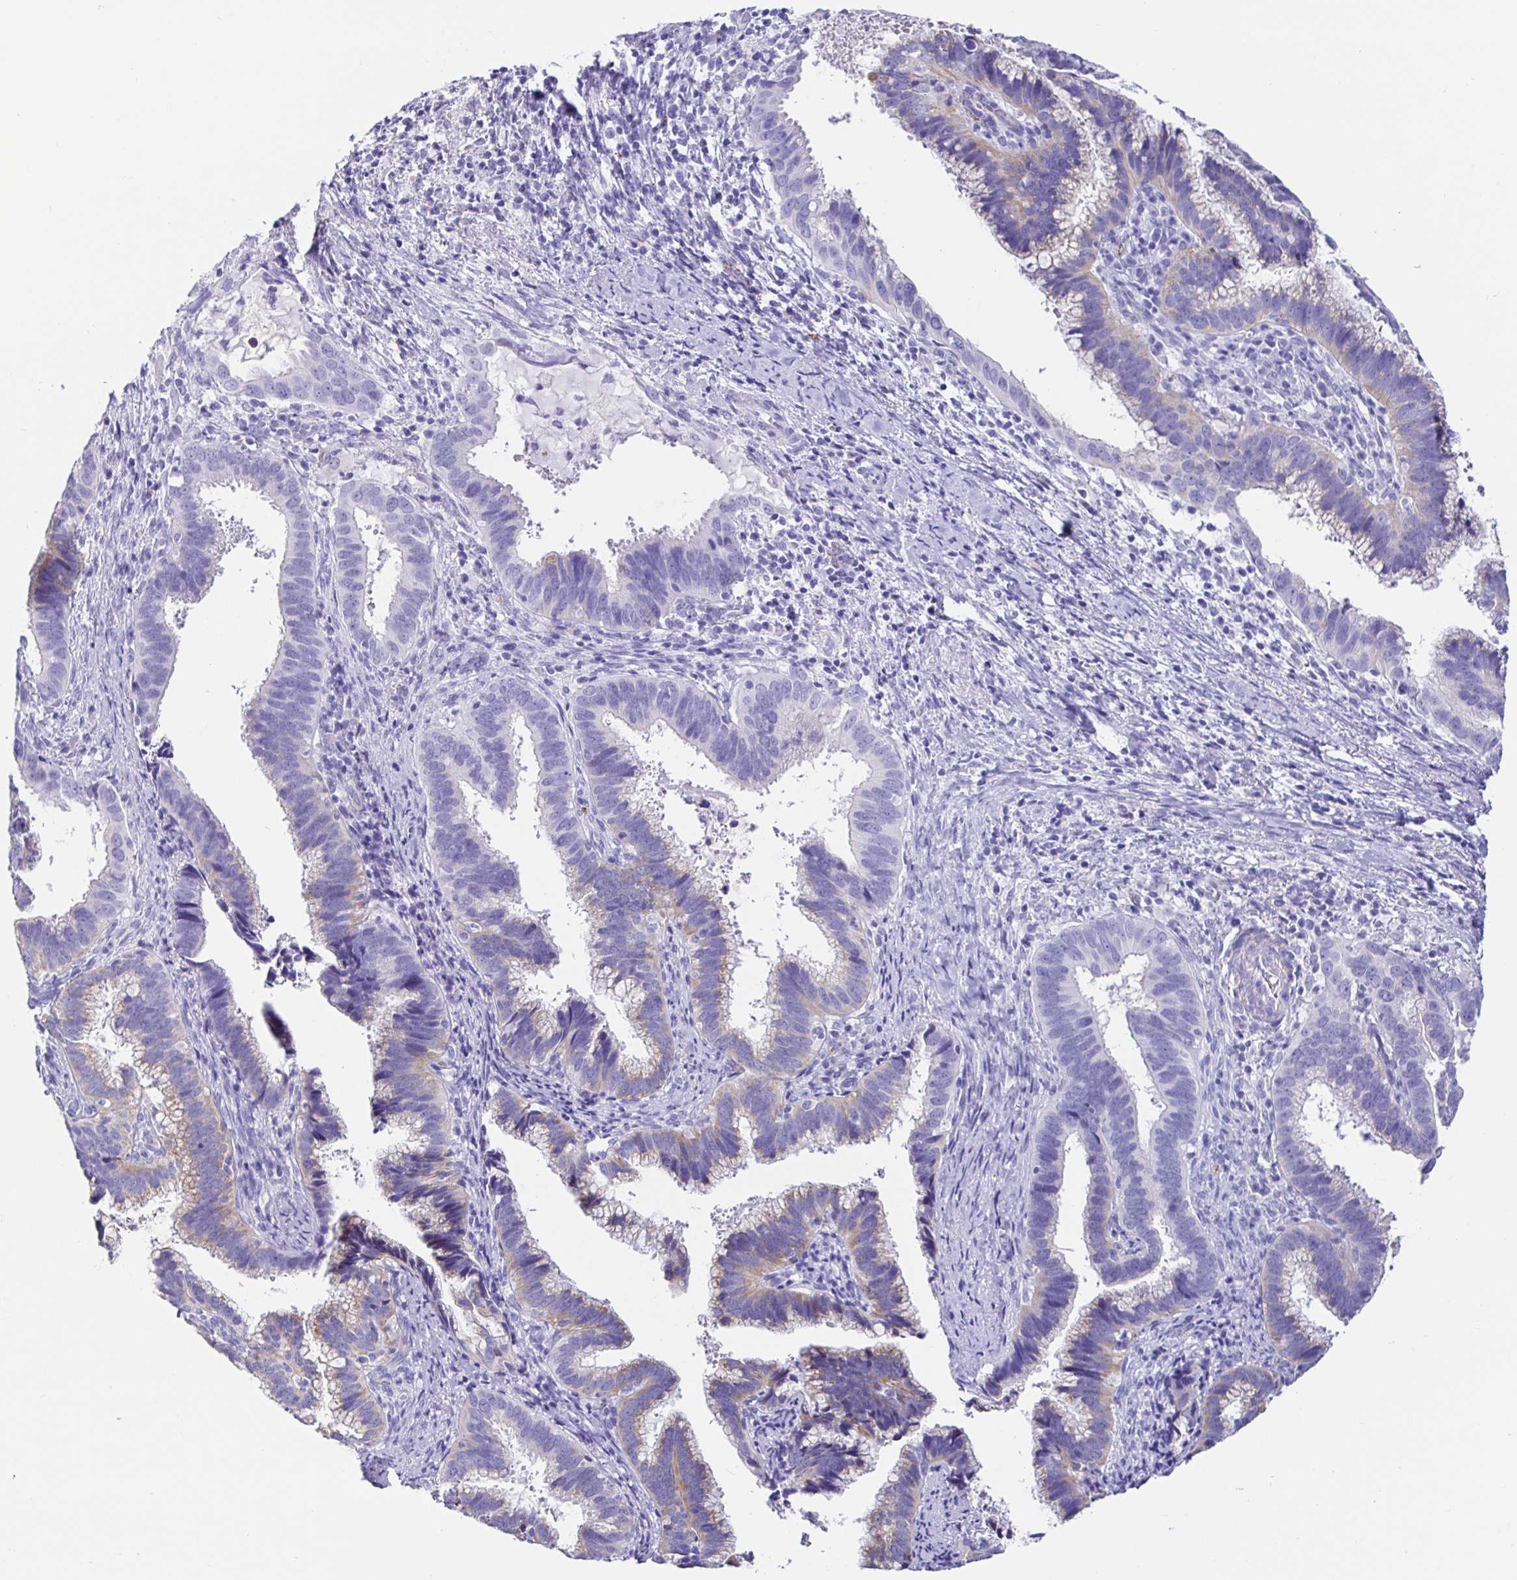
{"staining": {"intensity": "weak", "quantity": "25%-75%", "location": "cytoplasmic/membranous"}, "tissue": "cervical cancer", "cell_type": "Tumor cells", "image_type": "cancer", "snomed": [{"axis": "morphology", "description": "Adenocarcinoma, NOS"}, {"axis": "topography", "description": "Cervix"}], "caption": "This micrograph reveals adenocarcinoma (cervical) stained with immunohistochemistry to label a protein in brown. The cytoplasmic/membranous of tumor cells show weak positivity for the protein. Nuclei are counter-stained blue.", "gene": "MAOA", "patient": {"sex": "female", "age": 56}}